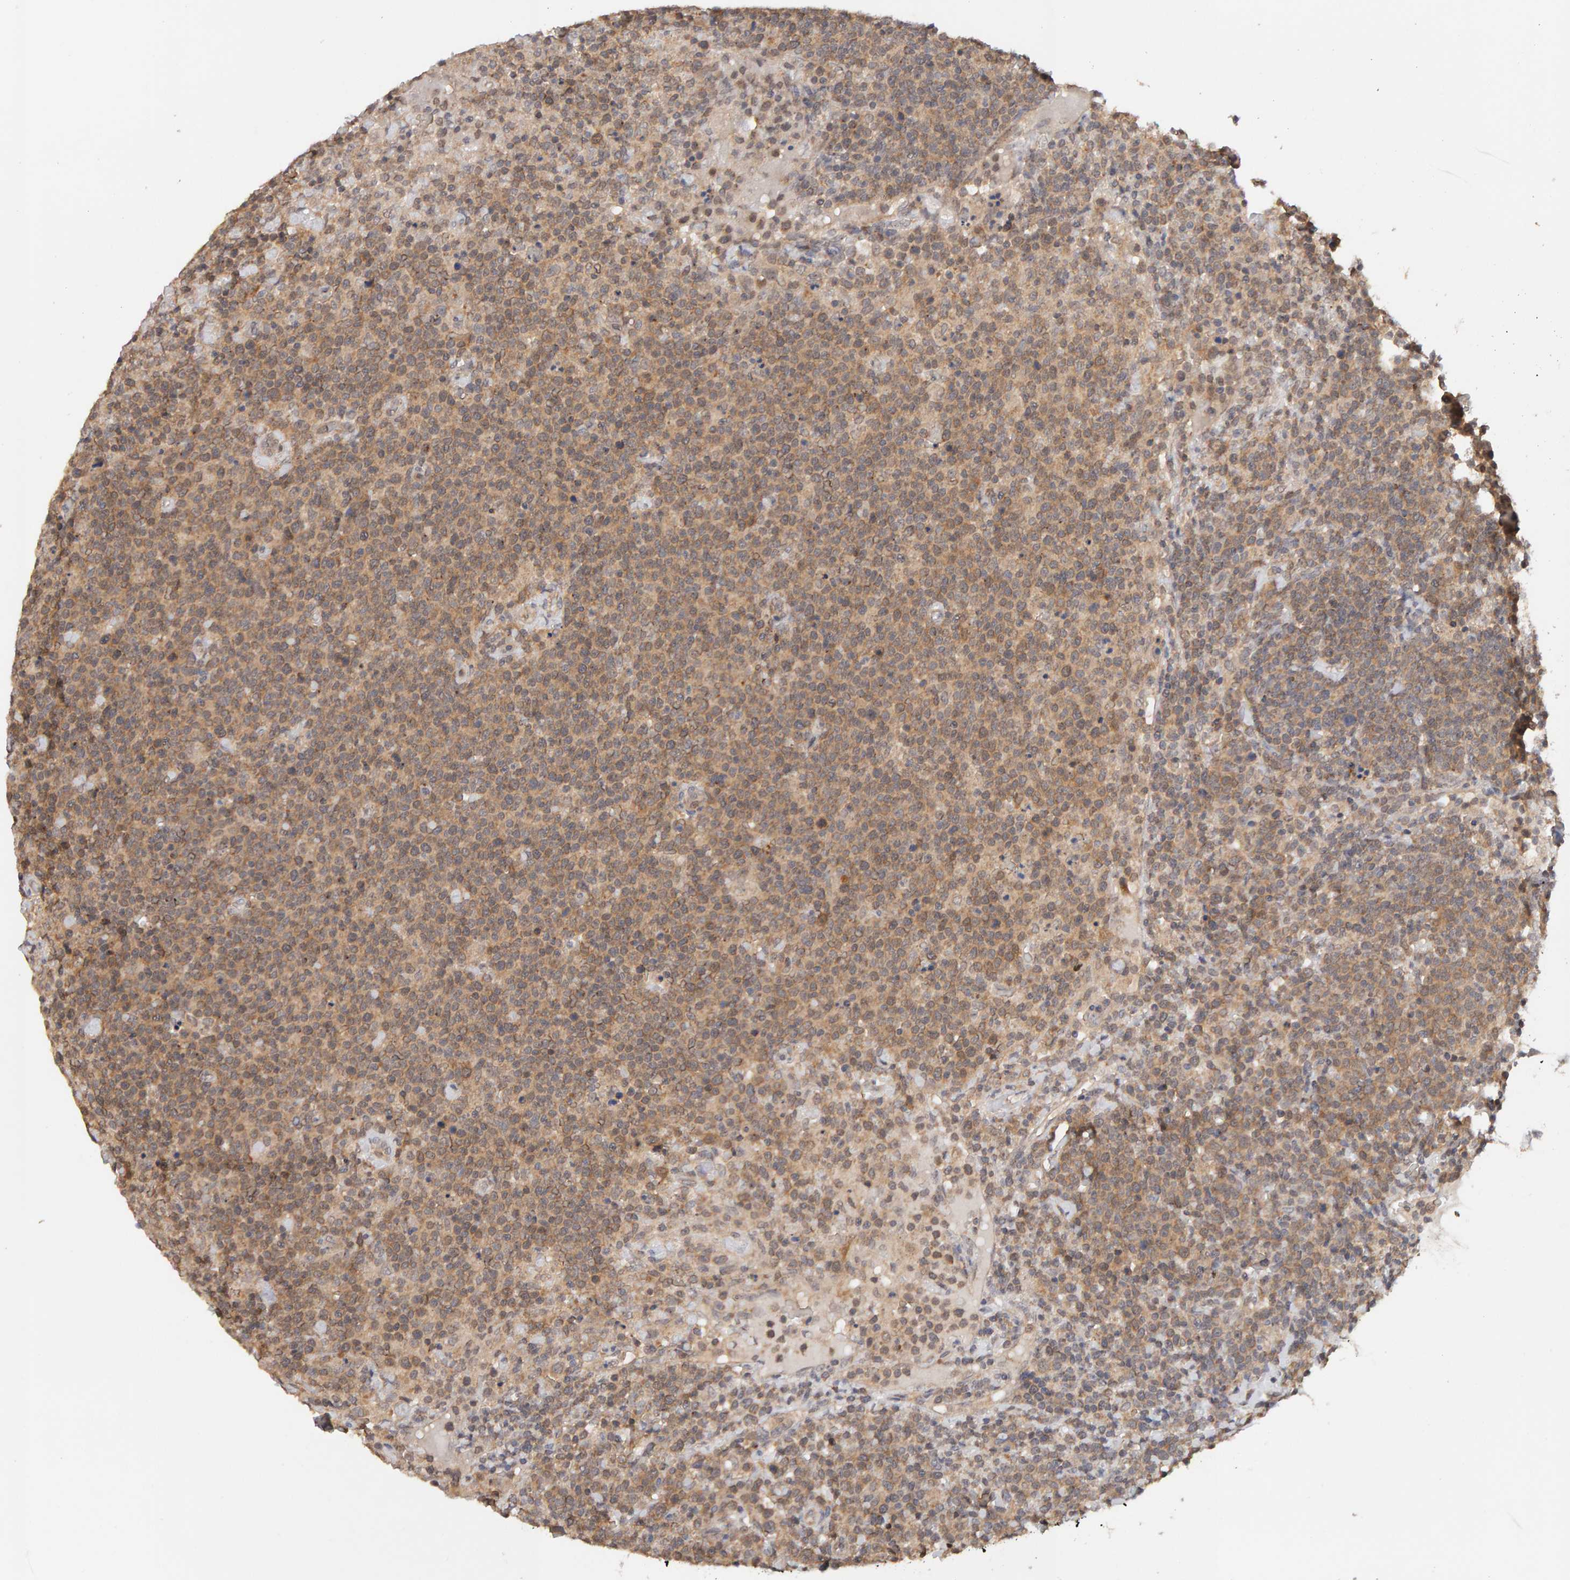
{"staining": {"intensity": "weak", "quantity": ">75%", "location": "cytoplasmic/membranous"}, "tissue": "lymphoma", "cell_type": "Tumor cells", "image_type": "cancer", "snomed": [{"axis": "morphology", "description": "Malignant lymphoma, non-Hodgkin's type, High grade"}, {"axis": "topography", "description": "Lymph node"}], "caption": "IHC staining of lymphoma, which shows low levels of weak cytoplasmic/membranous positivity in about >75% of tumor cells indicating weak cytoplasmic/membranous protein positivity. The staining was performed using DAB (3,3'-diaminobenzidine) (brown) for protein detection and nuclei were counterstained in hematoxylin (blue).", "gene": "DNAJC7", "patient": {"sex": "male", "age": 61}}